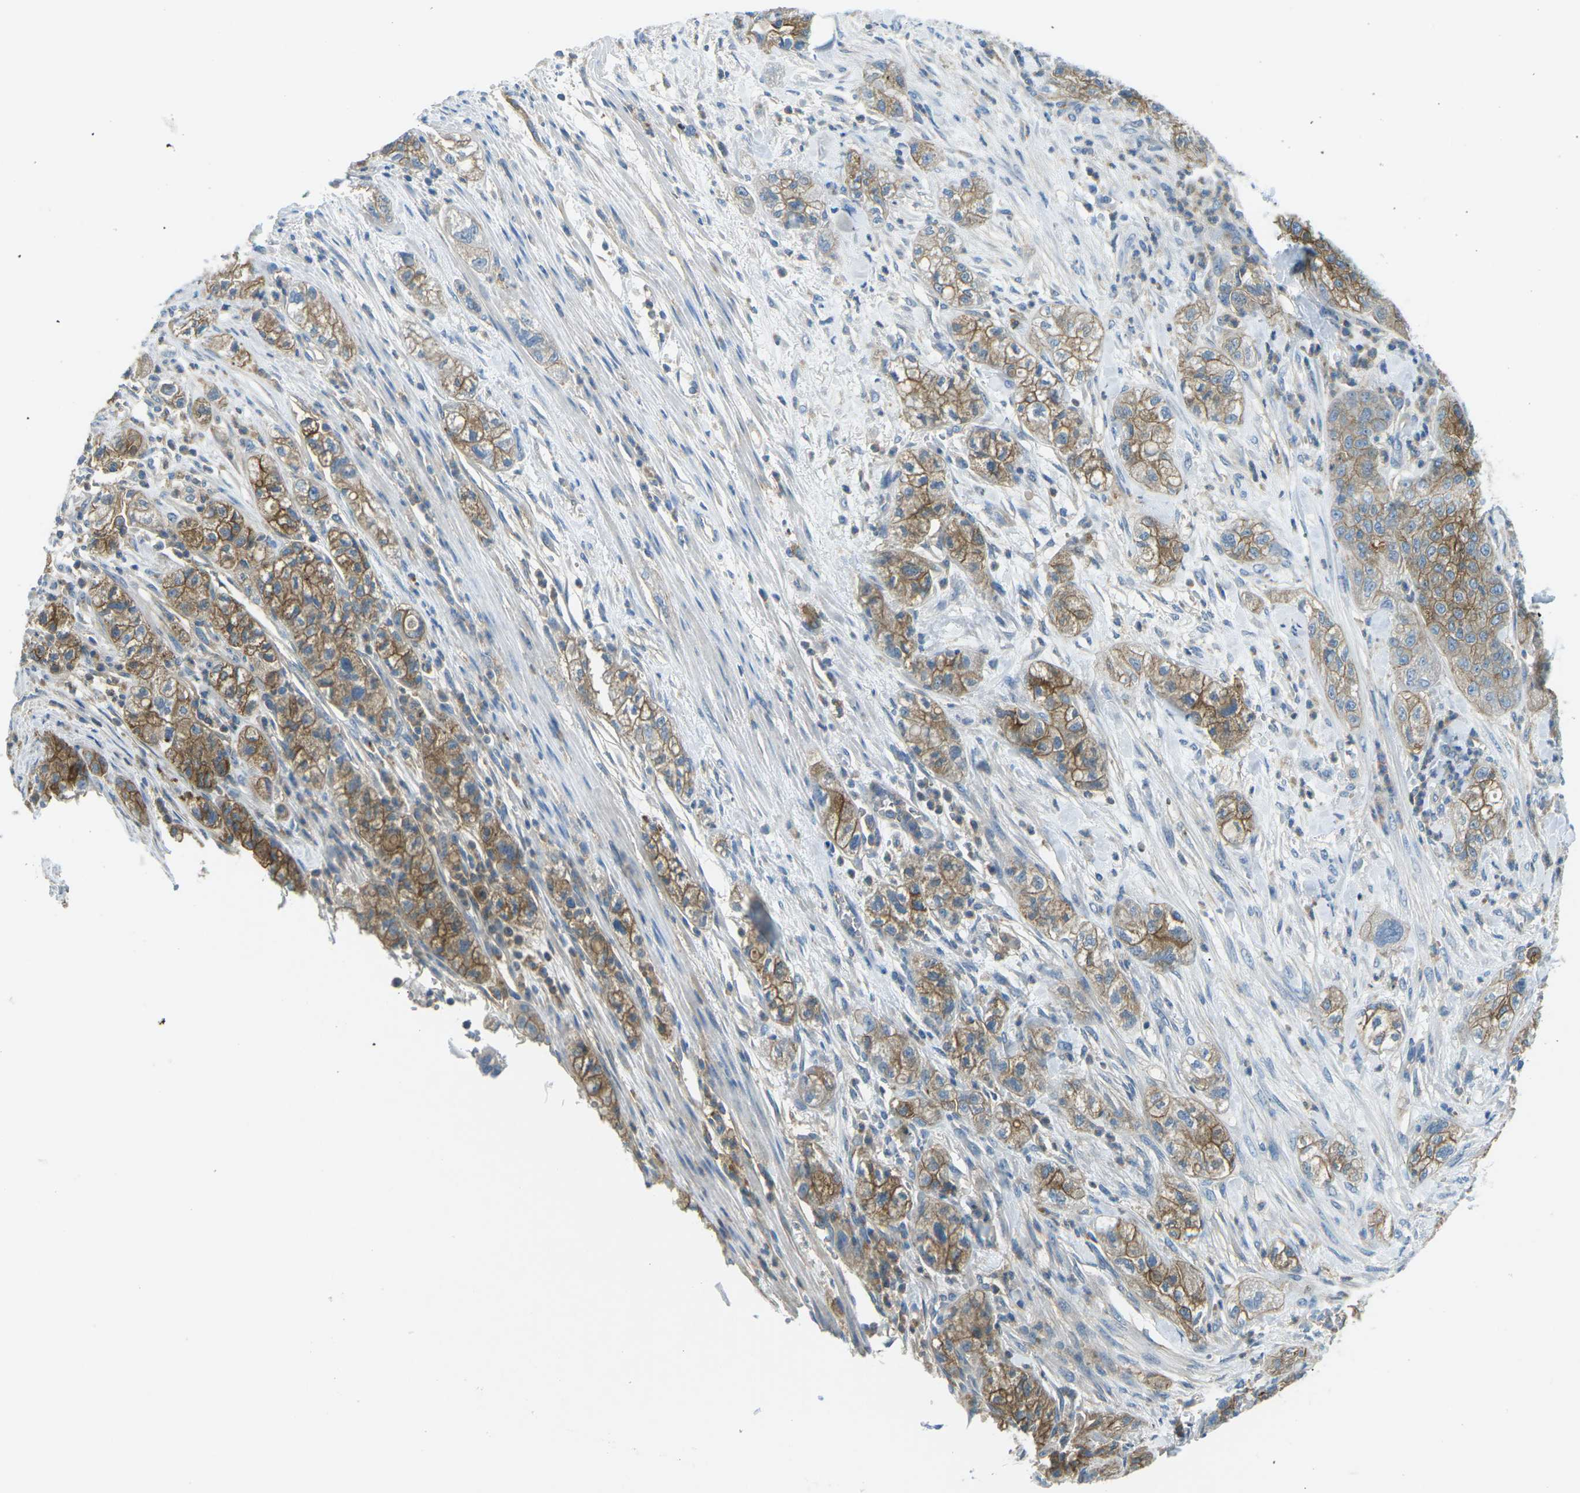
{"staining": {"intensity": "moderate", "quantity": ">75%", "location": "cytoplasmic/membranous"}, "tissue": "pancreatic cancer", "cell_type": "Tumor cells", "image_type": "cancer", "snomed": [{"axis": "morphology", "description": "Adenocarcinoma, NOS"}, {"axis": "topography", "description": "Pancreas"}], "caption": "An IHC micrograph of tumor tissue is shown. Protein staining in brown shows moderate cytoplasmic/membranous positivity in pancreatic adenocarcinoma within tumor cells.", "gene": "CD47", "patient": {"sex": "female", "age": 78}}